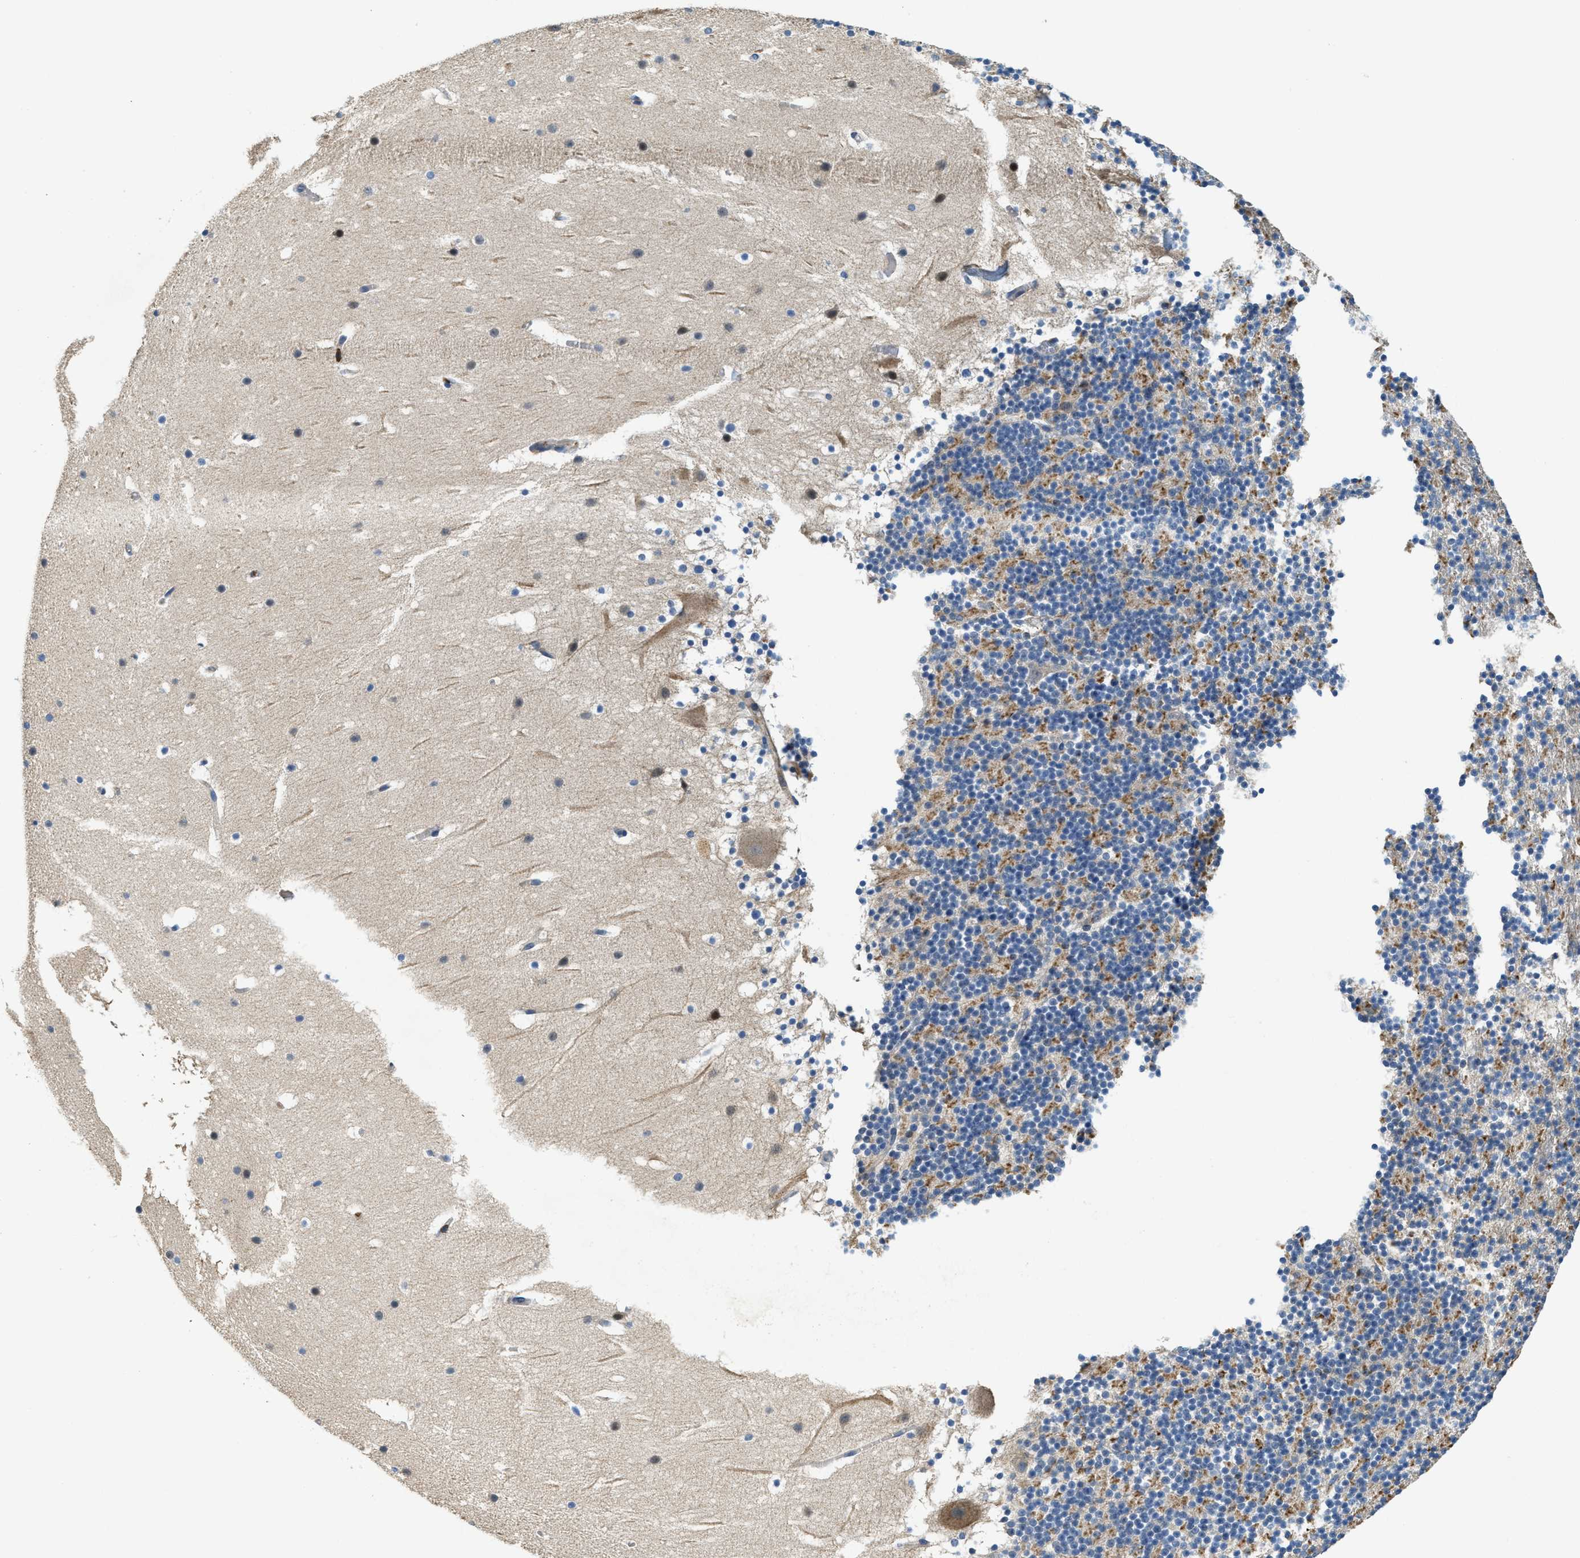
{"staining": {"intensity": "moderate", "quantity": "25%-75%", "location": "cytoplasmic/membranous"}, "tissue": "cerebellum", "cell_type": "Cells in granular layer", "image_type": "normal", "snomed": [{"axis": "morphology", "description": "Normal tissue, NOS"}, {"axis": "topography", "description": "Cerebellum"}], "caption": "Immunohistochemical staining of benign cerebellum exhibits 25%-75% levels of moderate cytoplasmic/membranous protein positivity in approximately 25%-75% of cells in granular layer.", "gene": "MYO1G", "patient": {"sex": "male", "age": 45}}